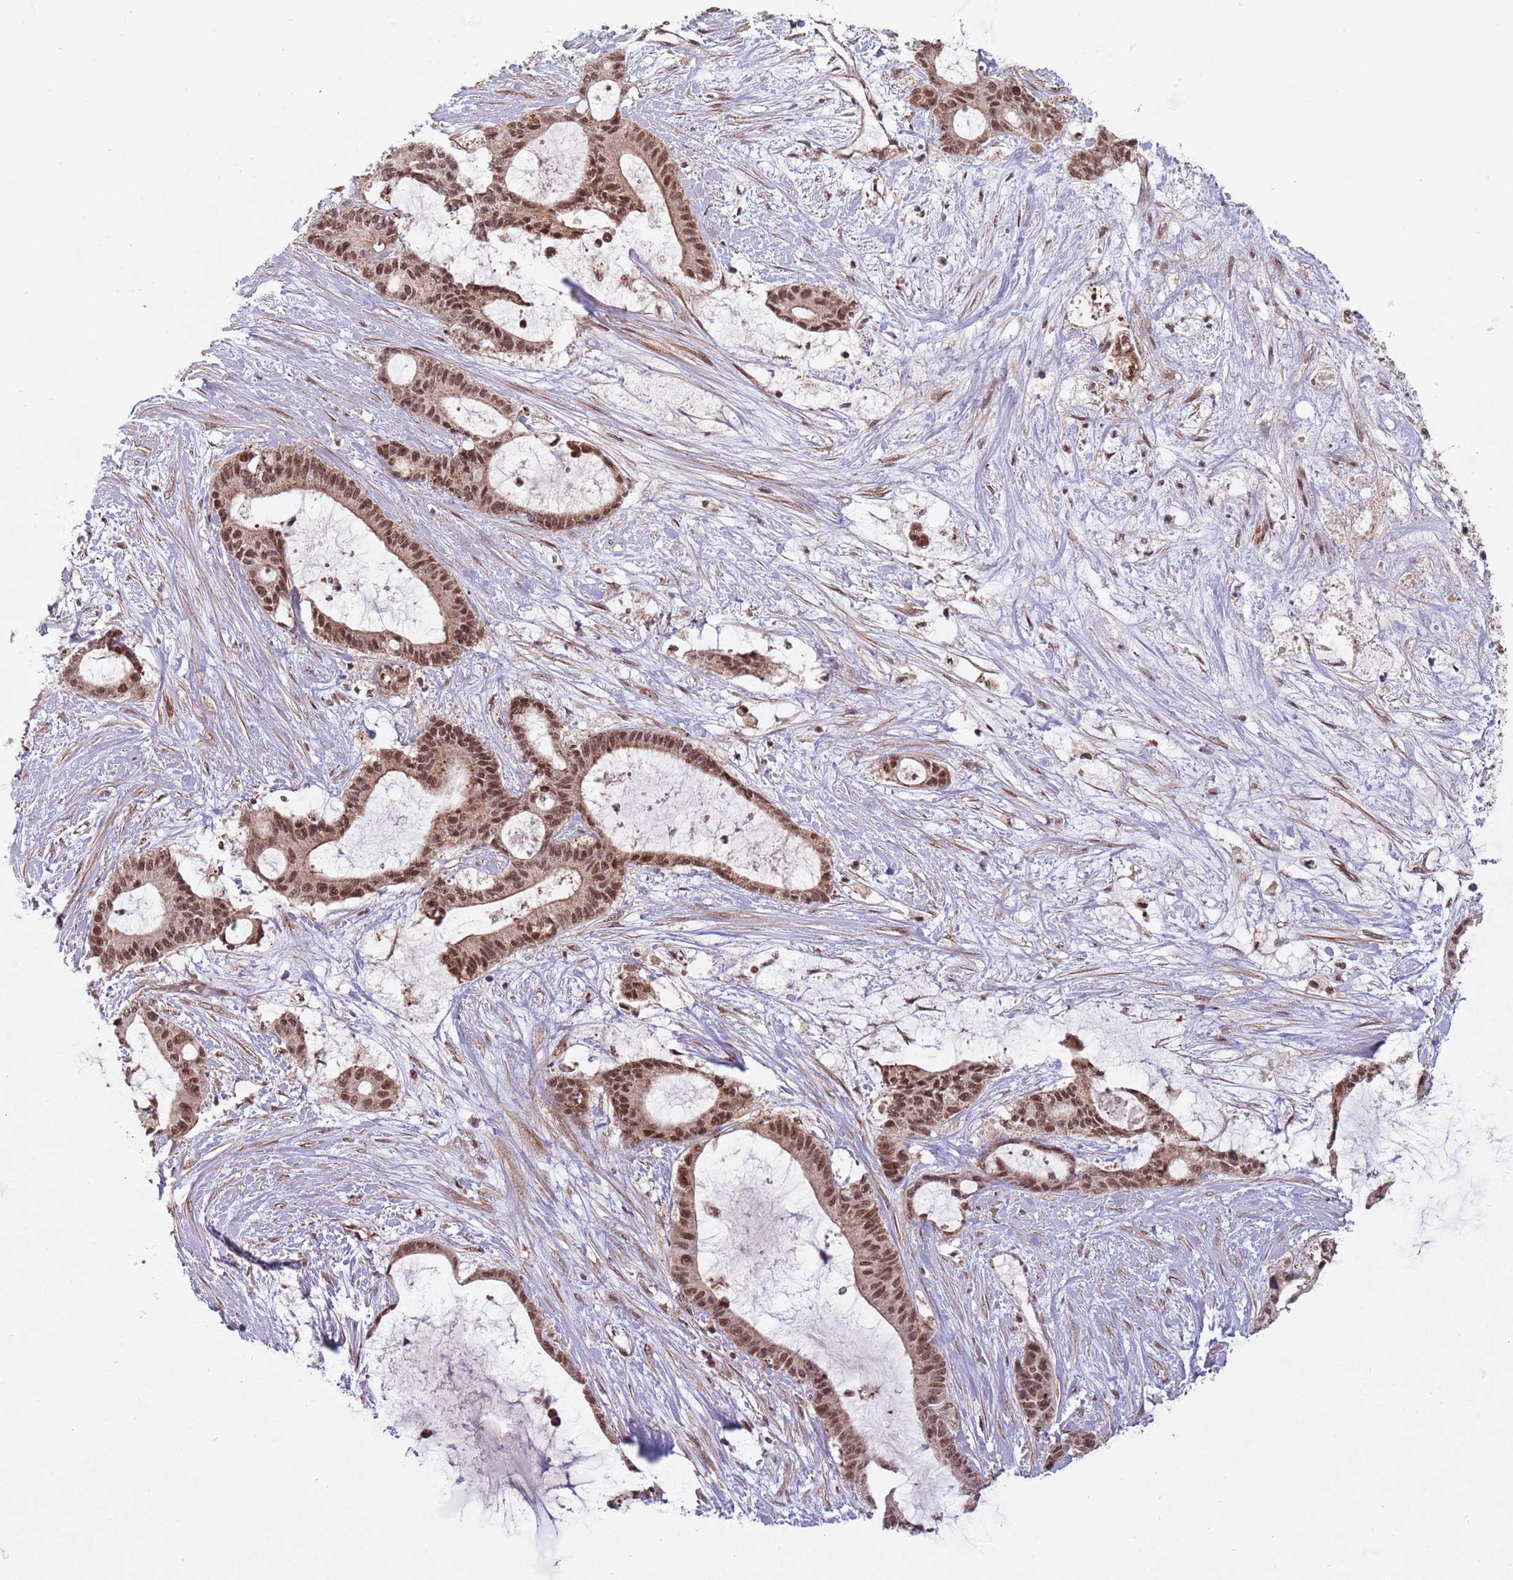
{"staining": {"intensity": "moderate", "quantity": ">75%", "location": "cytoplasmic/membranous,nuclear"}, "tissue": "liver cancer", "cell_type": "Tumor cells", "image_type": "cancer", "snomed": [{"axis": "morphology", "description": "Normal tissue, NOS"}, {"axis": "morphology", "description": "Cholangiocarcinoma"}, {"axis": "topography", "description": "Liver"}, {"axis": "topography", "description": "Peripheral nerve tissue"}], "caption": "A high-resolution image shows IHC staining of liver cancer, which exhibits moderate cytoplasmic/membranous and nuclear staining in about >75% of tumor cells.", "gene": "SUDS3", "patient": {"sex": "female", "age": 73}}